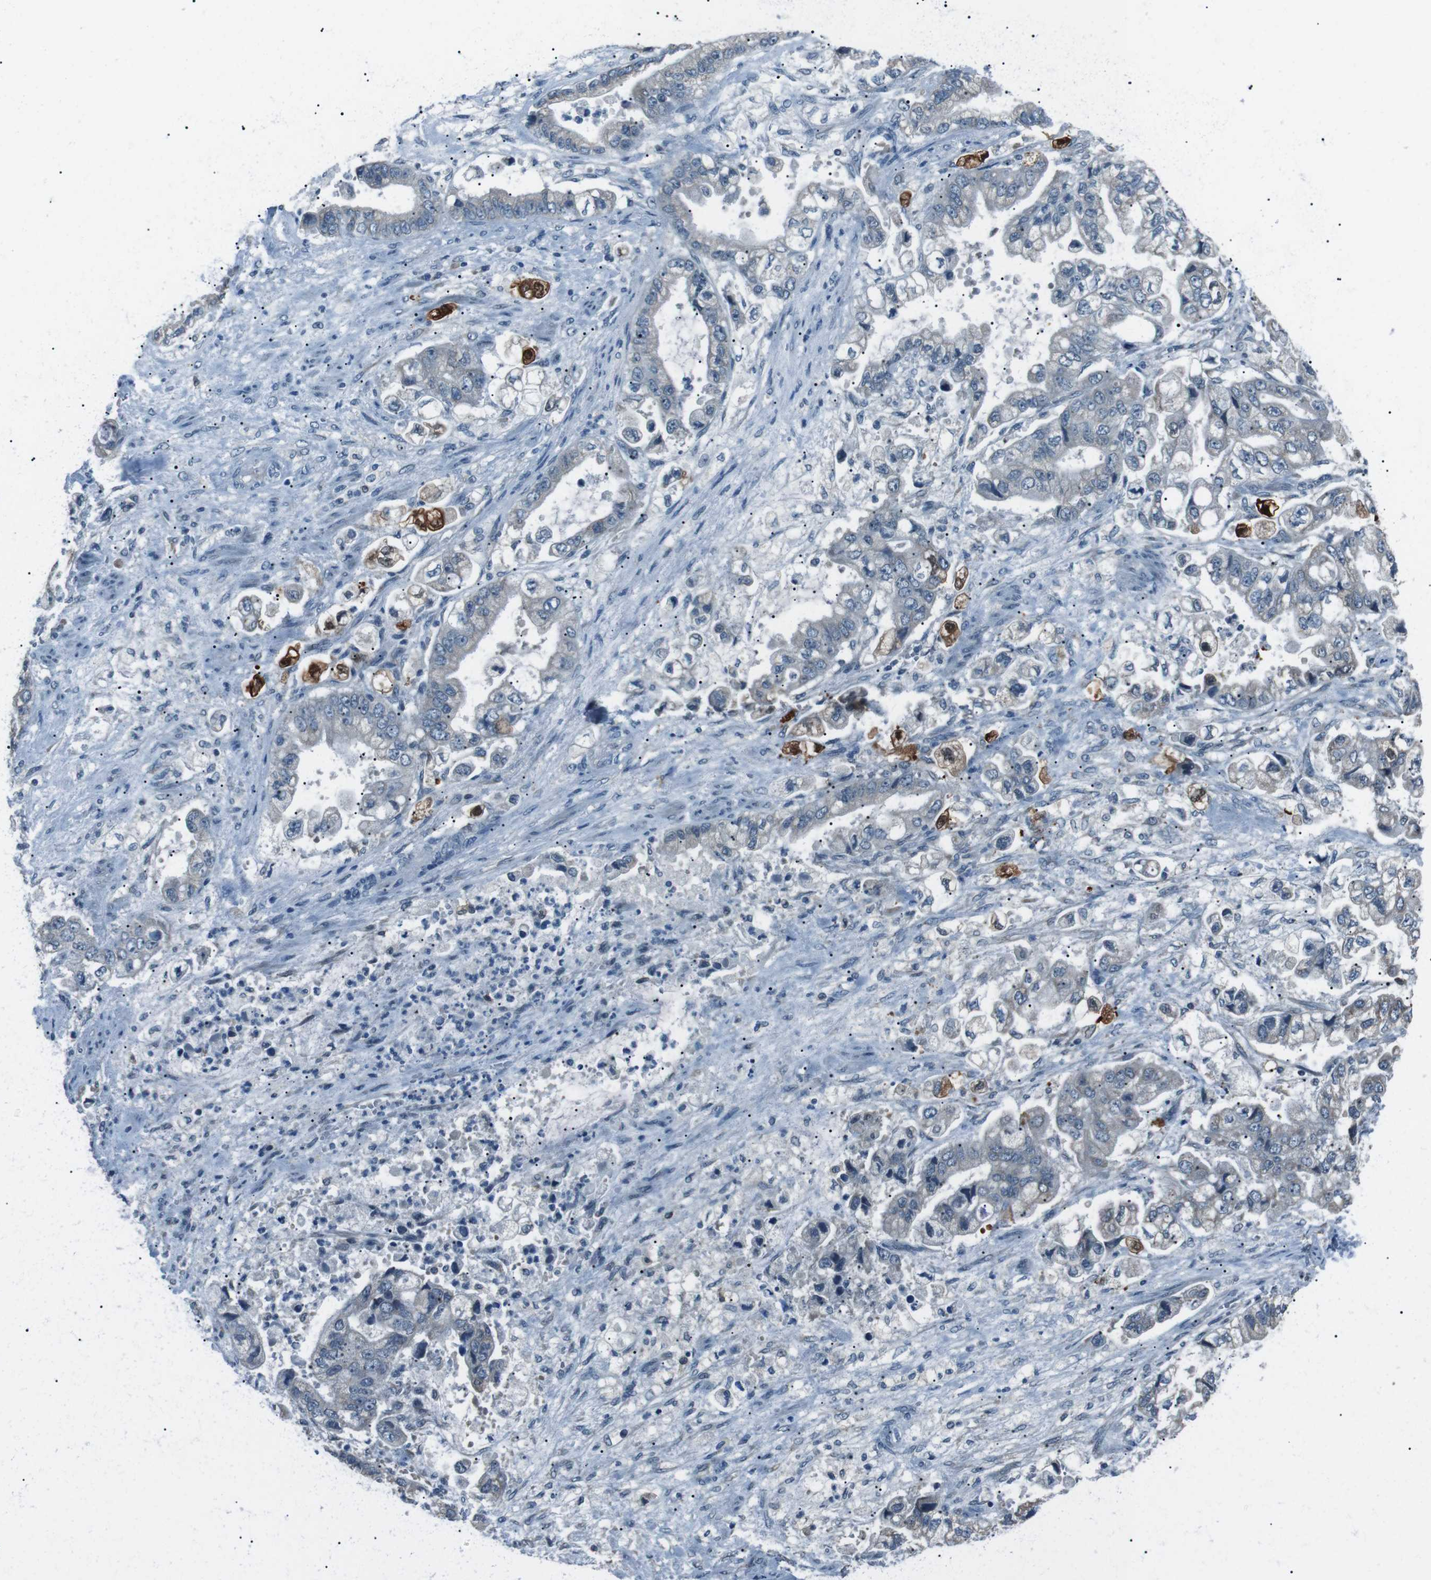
{"staining": {"intensity": "strong", "quantity": "<25%", "location": "cytoplasmic/membranous,nuclear"}, "tissue": "stomach cancer", "cell_type": "Tumor cells", "image_type": "cancer", "snomed": [{"axis": "morphology", "description": "Normal tissue, NOS"}, {"axis": "morphology", "description": "Adenocarcinoma, NOS"}, {"axis": "topography", "description": "Stomach"}], "caption": "Stomach cancer (adenocarcinoma) was stained to show a protein in brown. There is medium levels of strong cytoplasmic/membranous and nuclear expression in about <25% of tumor cells.", "gene": "SERPINB2", "patient": {"sex": "male", "age": 62}}